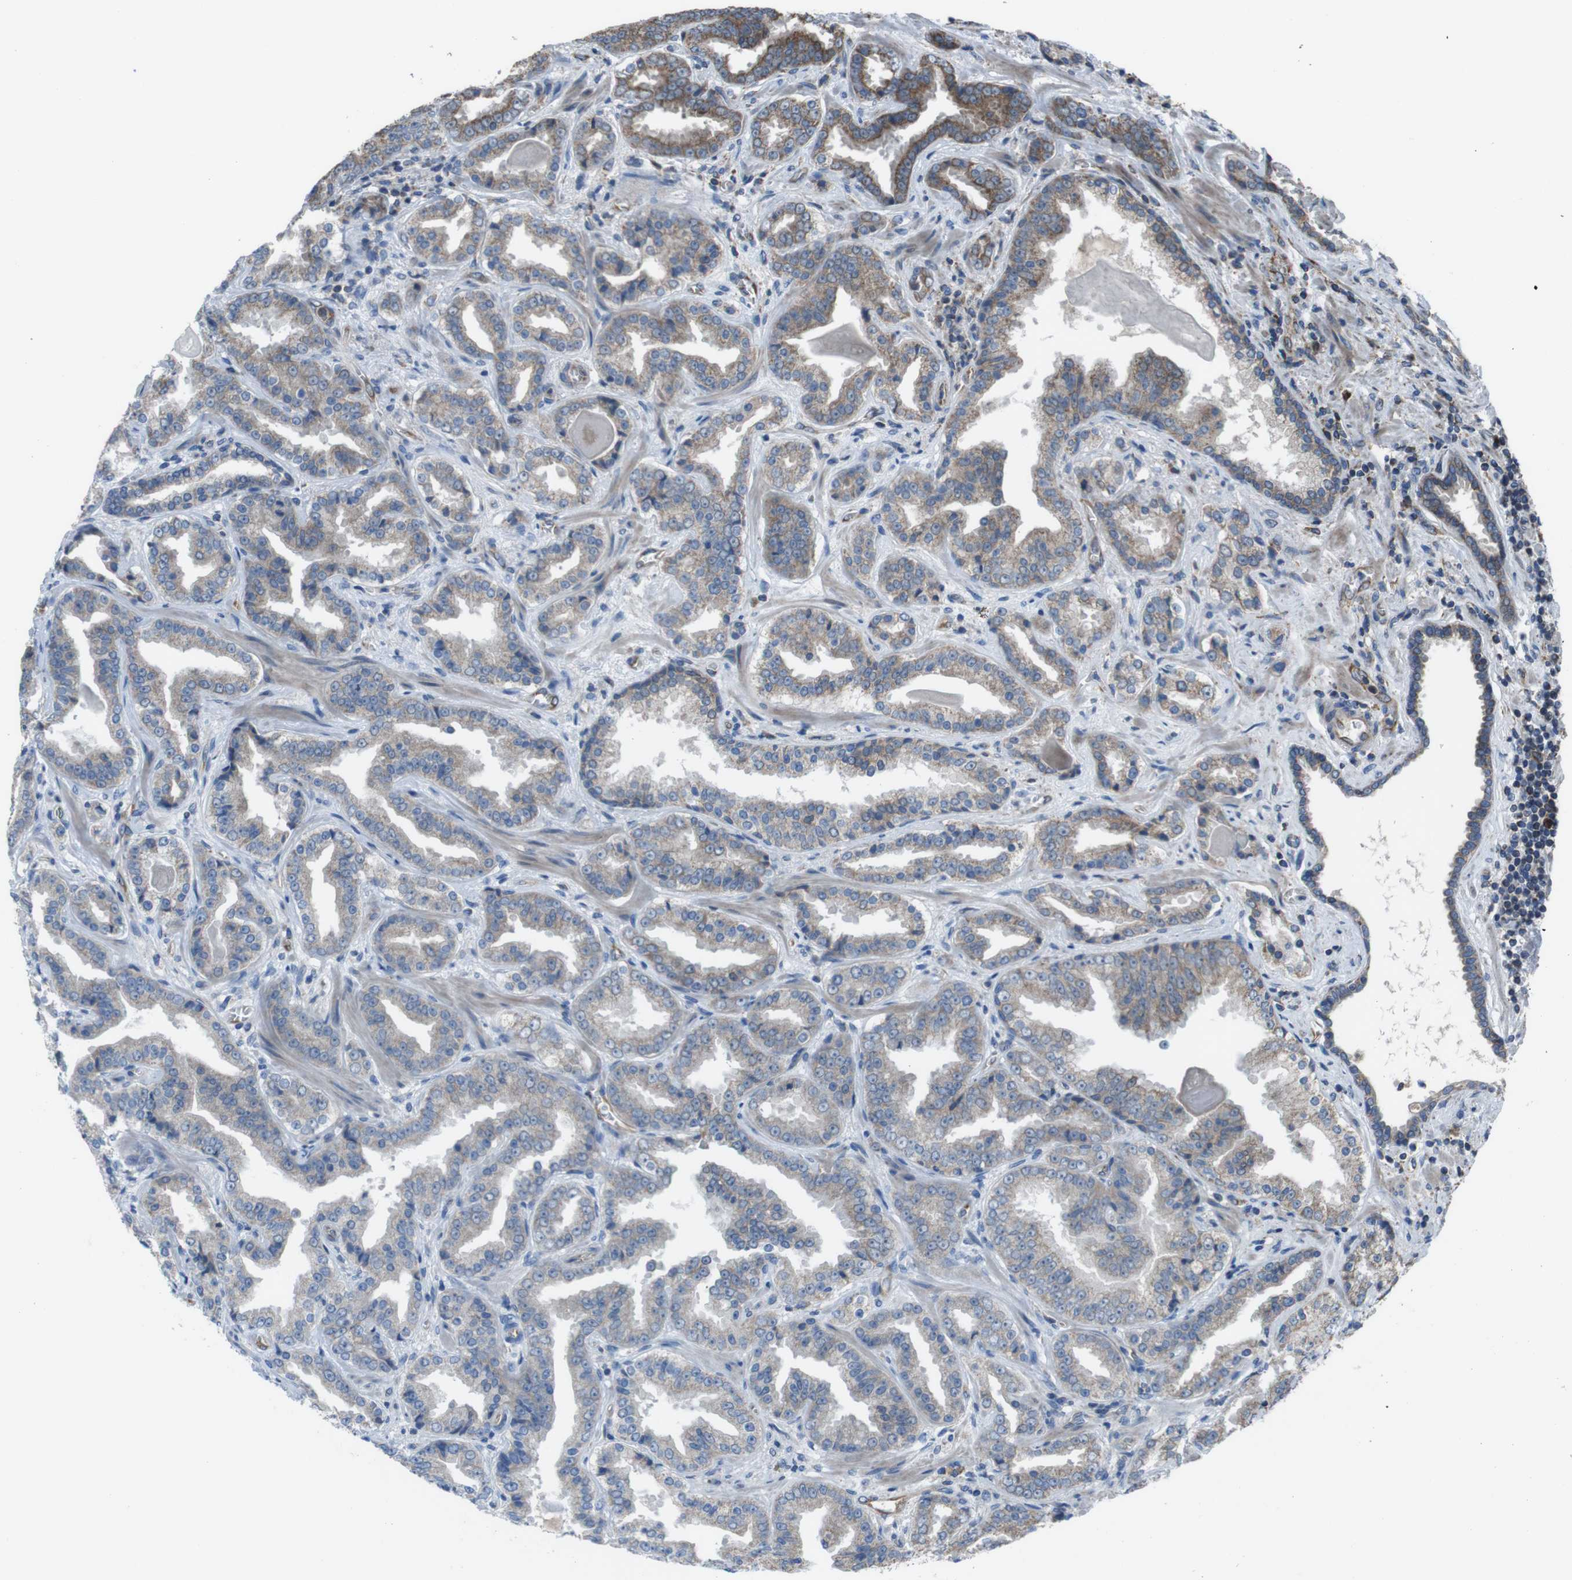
{"staining": {"intensity": "moderate", "quantity": "25%-75%", "location": "cytoplasmic/membranous"}, "tissue": "prostate cancer", "cell_type": "Tumor cells", "image_type": "cancer", "snomed": [{"axis": "morphology", "description": "Adenocarcinoma, Low grade"}, {"axis": "topography", "description": "Prostate"}], "caption": "Protein expression analysis of prostate cancer (low-grade adenocarcinoma) shows moderate cytoplasmic/membranous staining in about 25%-75% of tumor cells. The staining was performed using DAB to visualize the protein expression in brown, while the nuclei were stained in blue with hematoxylin (Magnification: 20x).", "gene": "GIMAP8", "patient": {"sex": "male", "age": 60}}